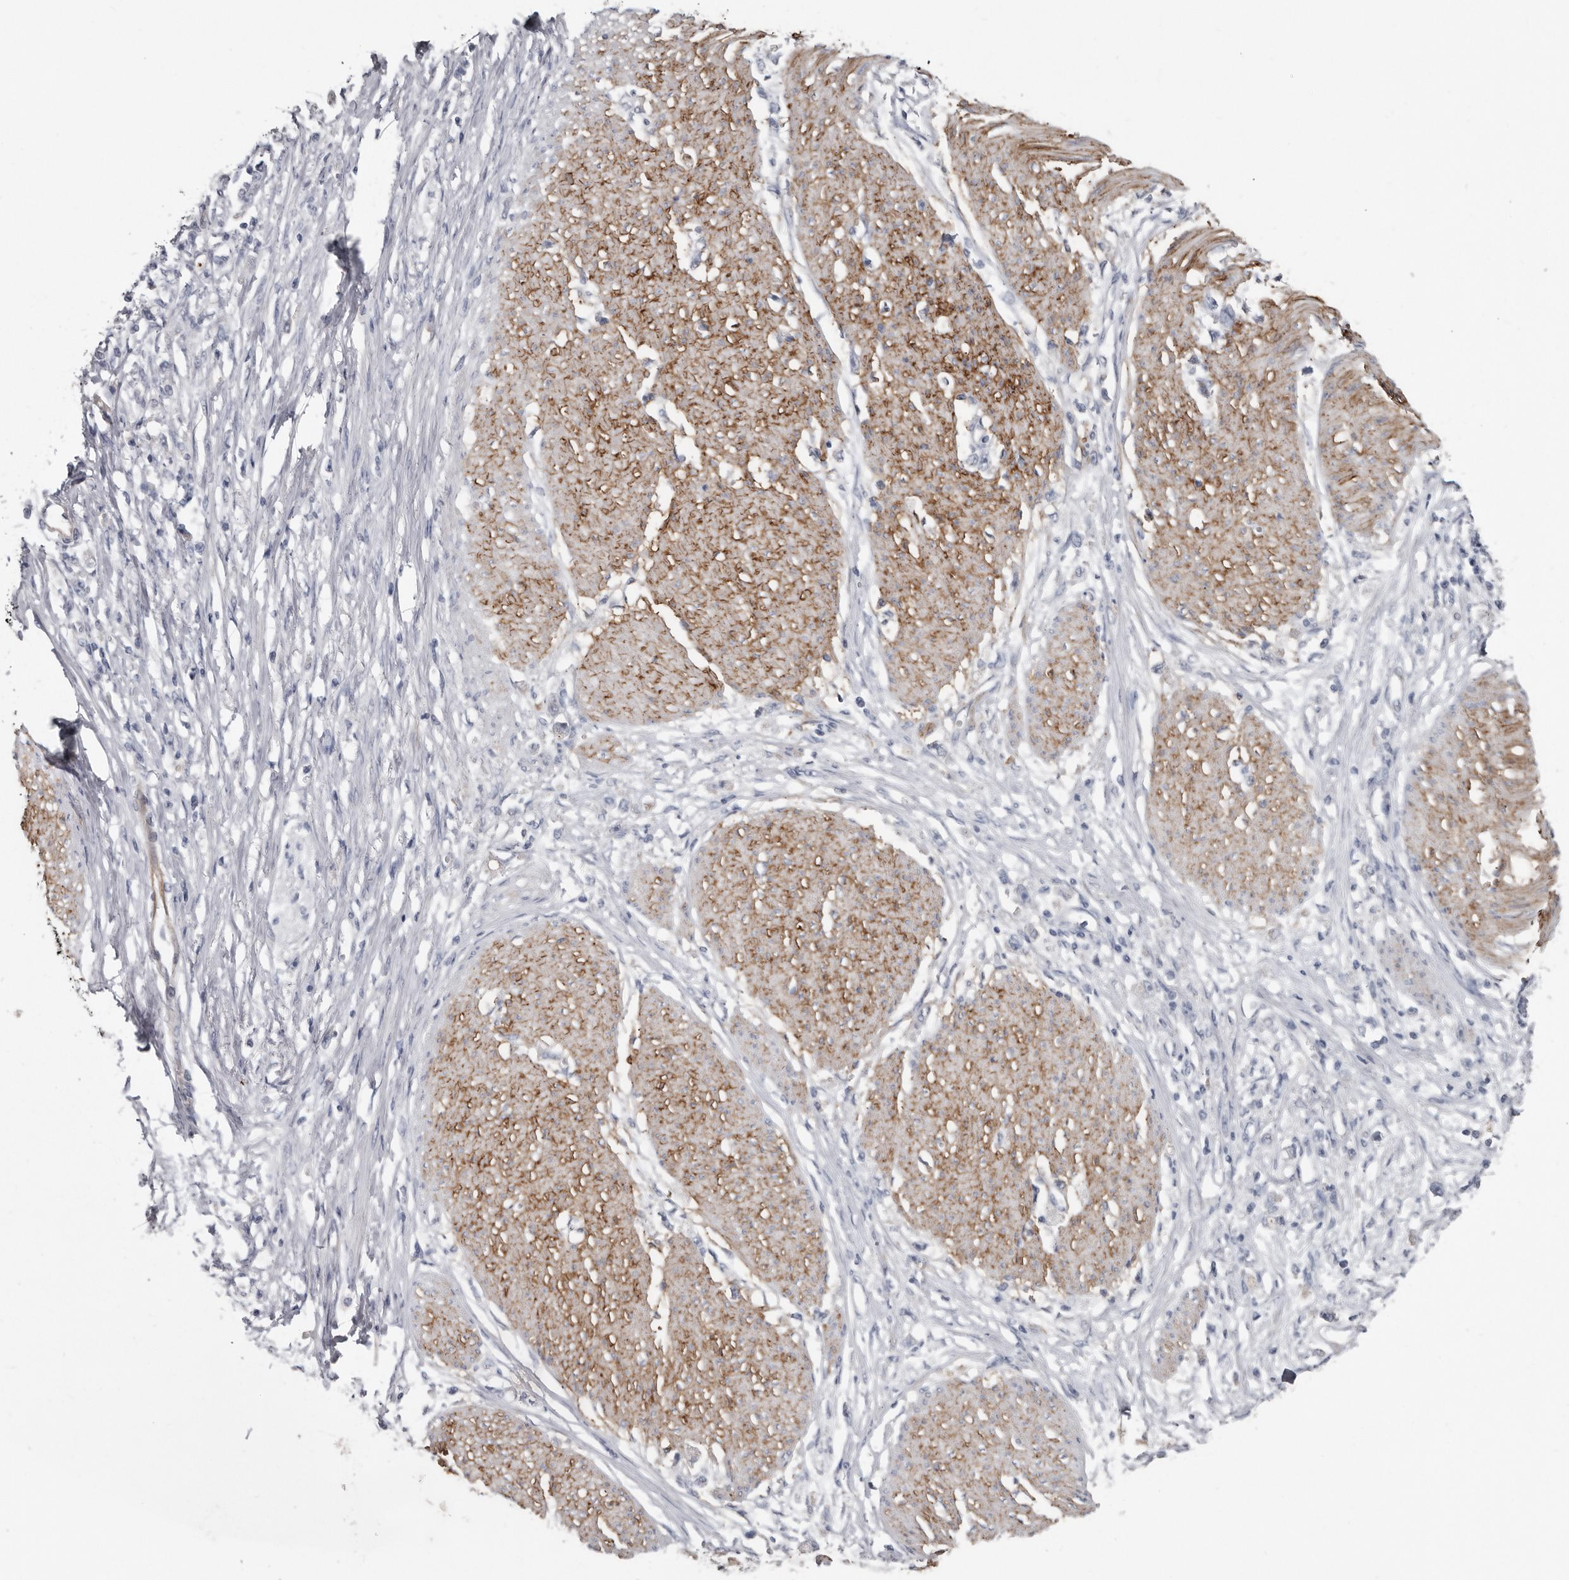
{"staining": {"intensity": "negative", "quantity": "none", "location": "none"}, "tissue": "stomach cancer", "cell_type": "Tumor cells", "image_type": "cancer", "snomed": [{"axis": "morphology", "description": "Adenocarcinoma, NOS"}, {"axis": "topography", "description": "Stomach"}], "caption": "Tumor cells are negative for brown protein staining in stomach adenocarcinoma.", "gene": "ZNF114", "patient": {"sex": "female", "age": 59}}